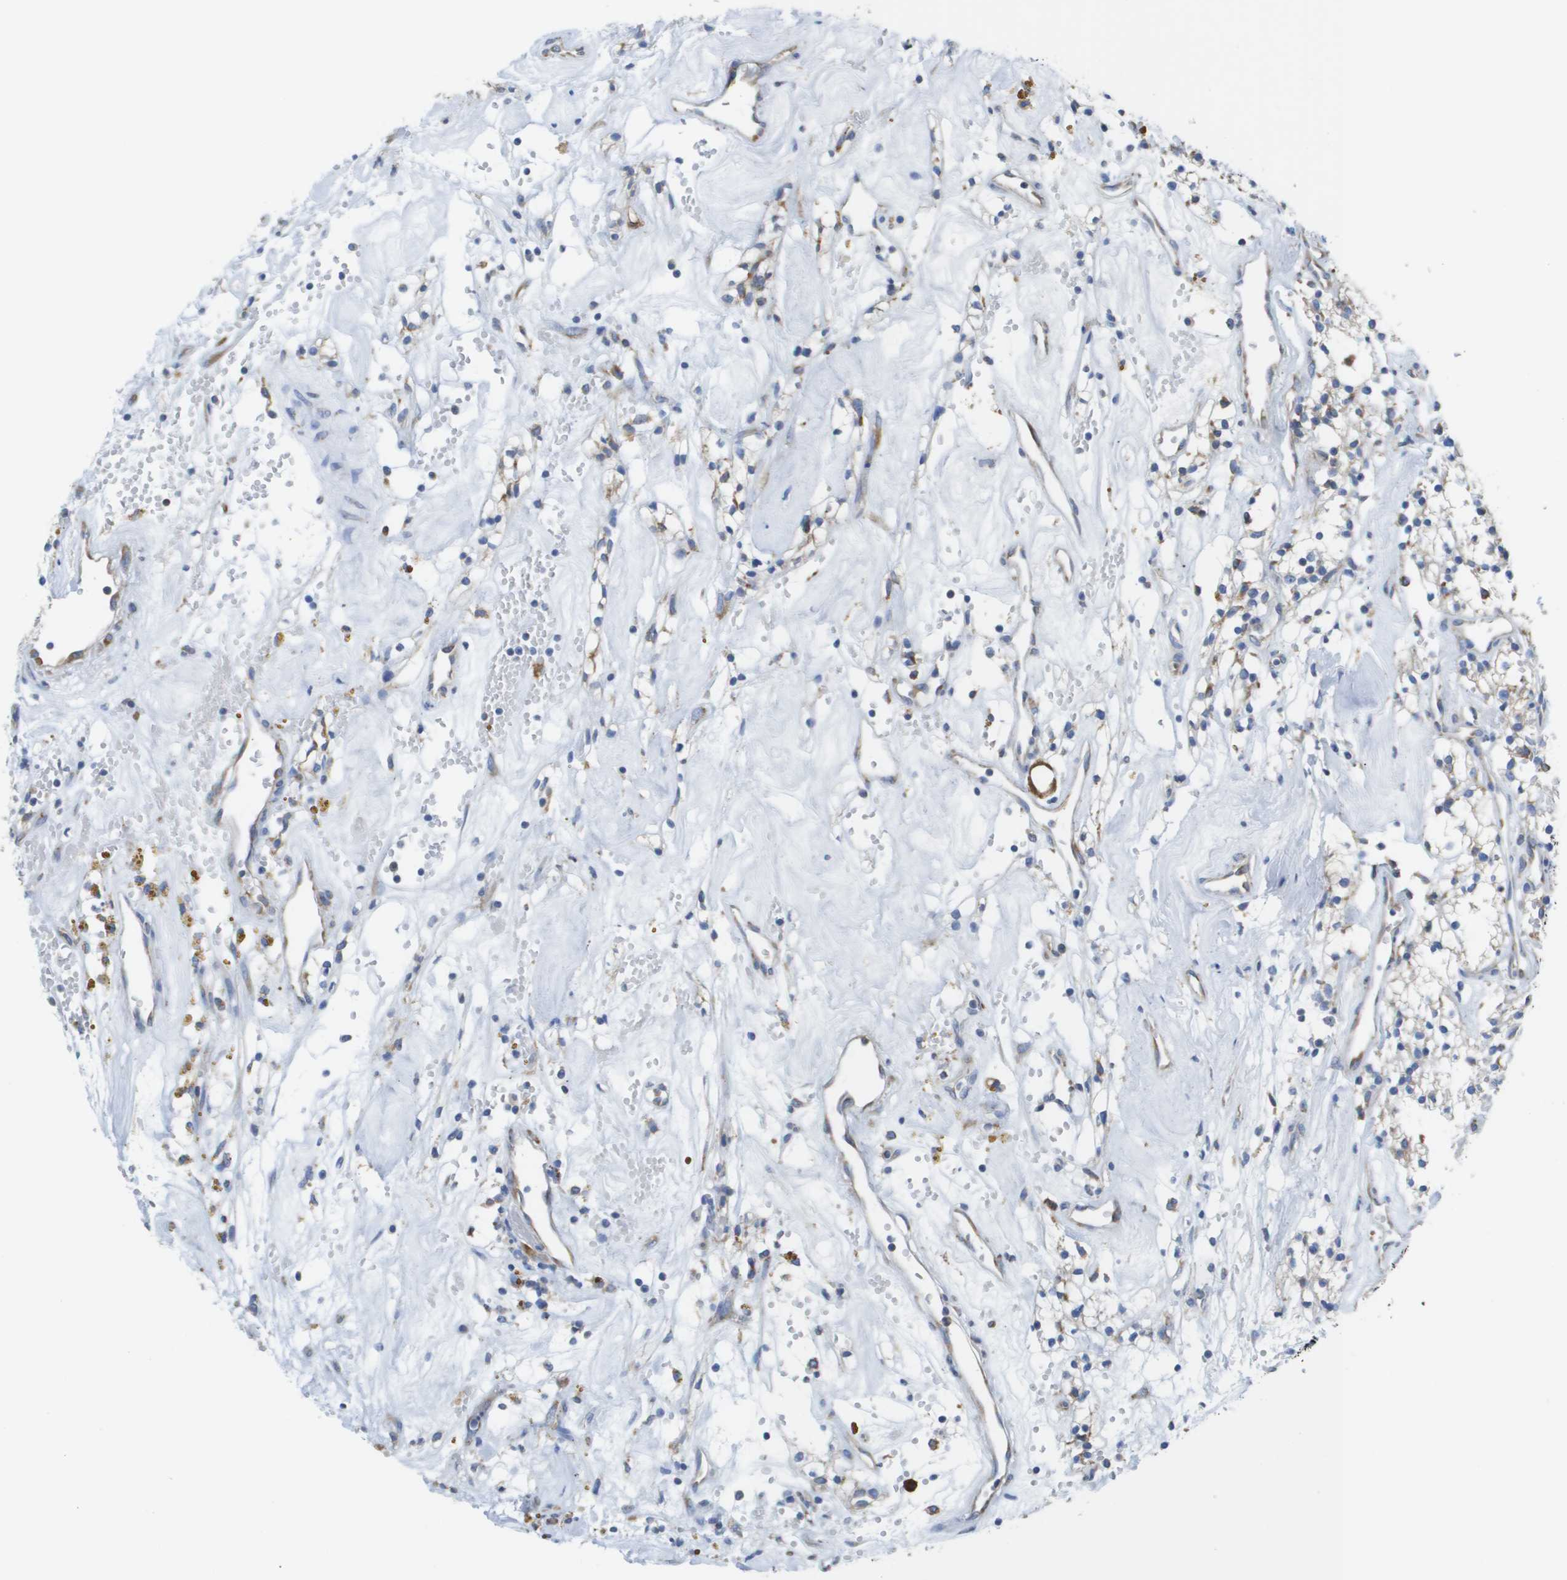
{"staining": {"intensity": "negative", "quantity": "none", "location": "none"}, "tissue": "renal cancer", "cell_type": "Tumor cells", "image_type": "cancer", "snomed": [{"axis": "morphology", "description": "Adenocarcinoma, NOS"}, {"axis": "topography", "description": "Kidney"}], "caption": "An immunohistochemistry histopathology image of renal cancer is shown. There is no staining in tumor cells of renal cancer.", "gene": "SDR42E1", "patient": {"sex": "male", "age": 59}}